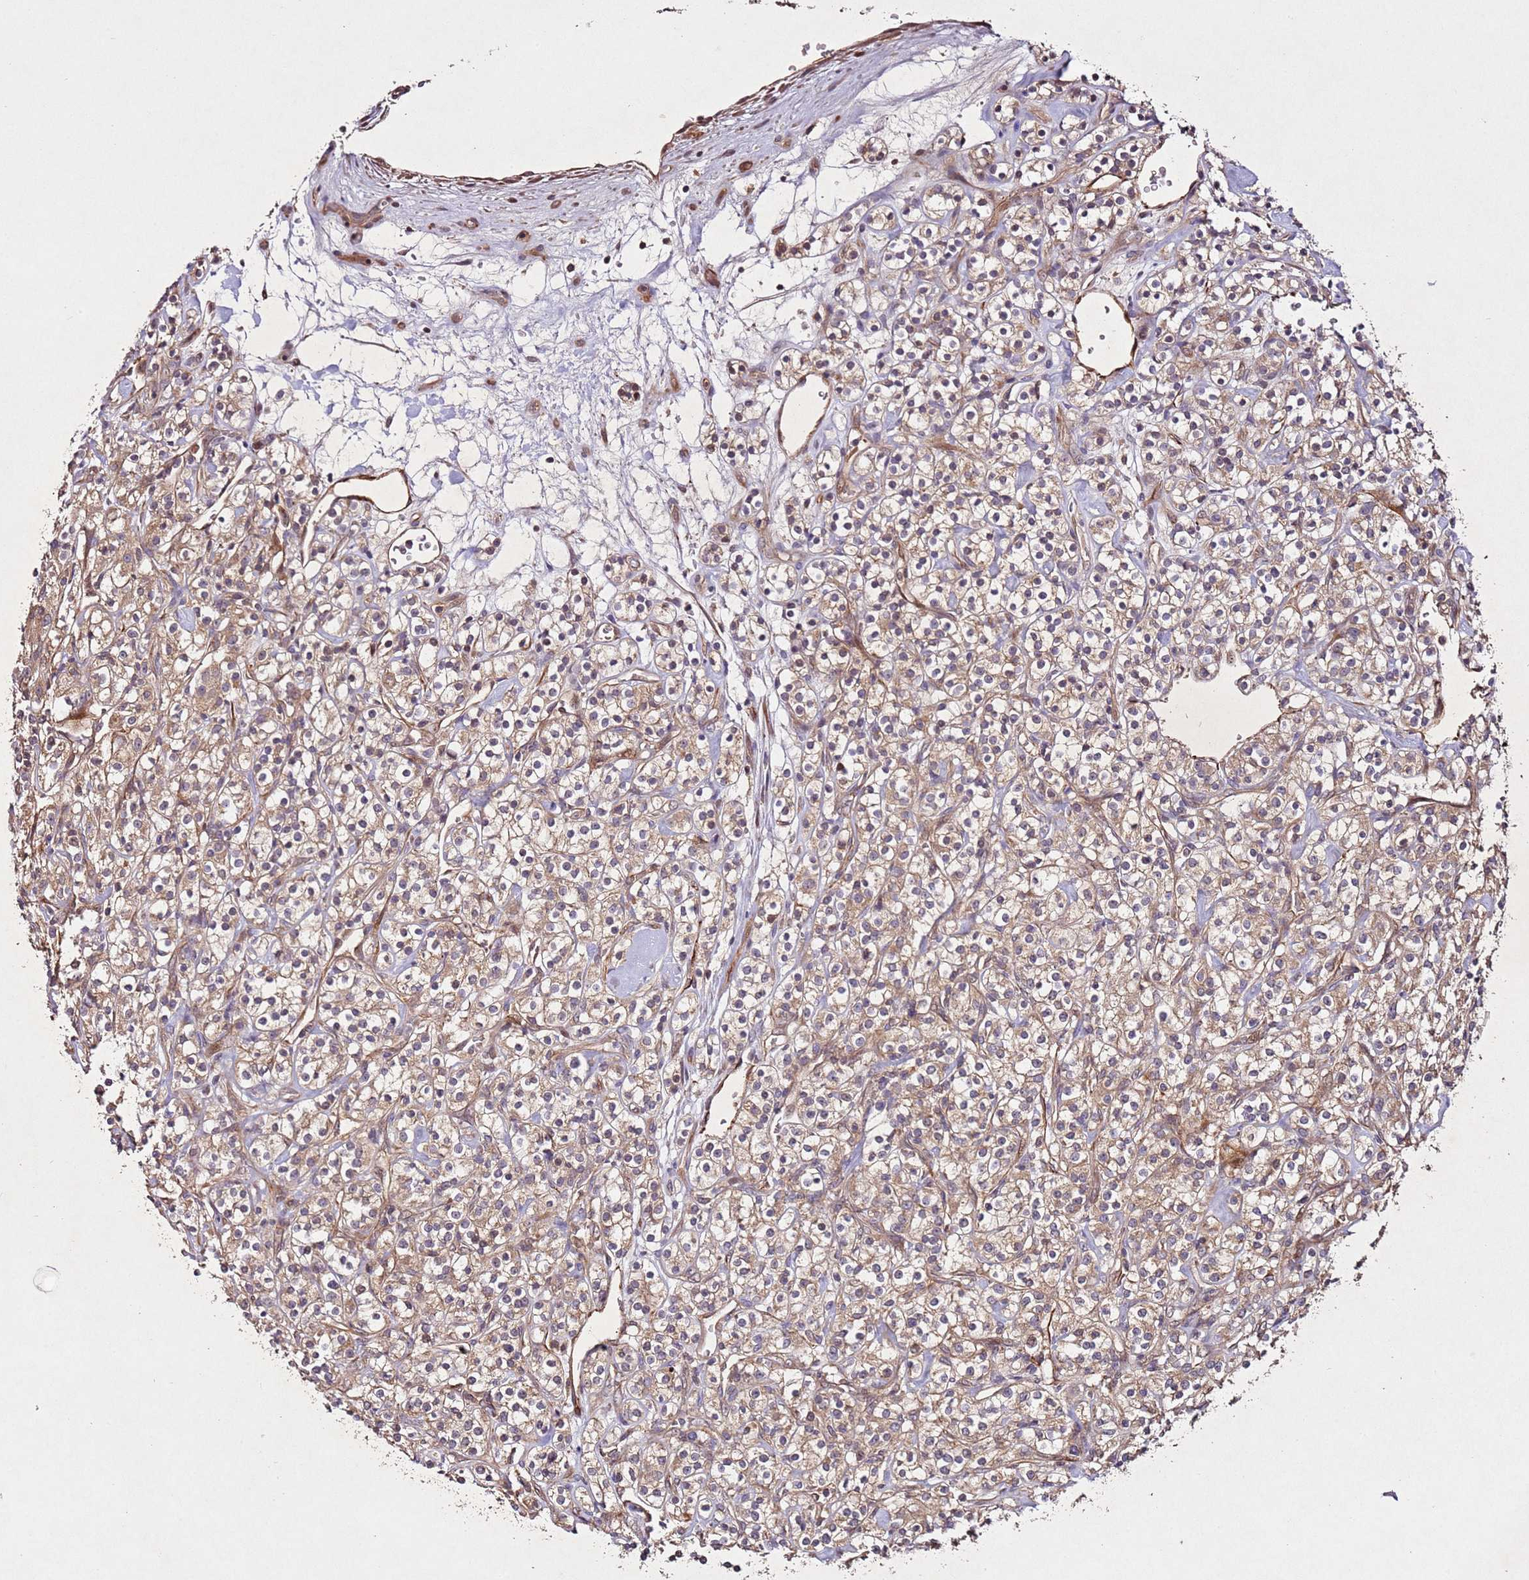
{"staining": {"intensity": "weak", "quantity": ">75%", "location": "cytoplasmic/membranous"}, "tissue": "renal cancer", "cell_type": "Tumor cells", "image_type": "cancer", "snomed": [{"axis": "morphology", "description": "Adenocarcinoma, NOS"}, {"axis": "topography", "description": "Kidney"}], "caption": "Protein expression analysis of renal cancer shows weak cytoplasmic/membranous expression in approximately >75% of tumor cells. (brown staining indicates protein expression, while blue staining denotes nuclei).", "gene": "PTMA", "patient": {"sex": "male", "age": 77}}